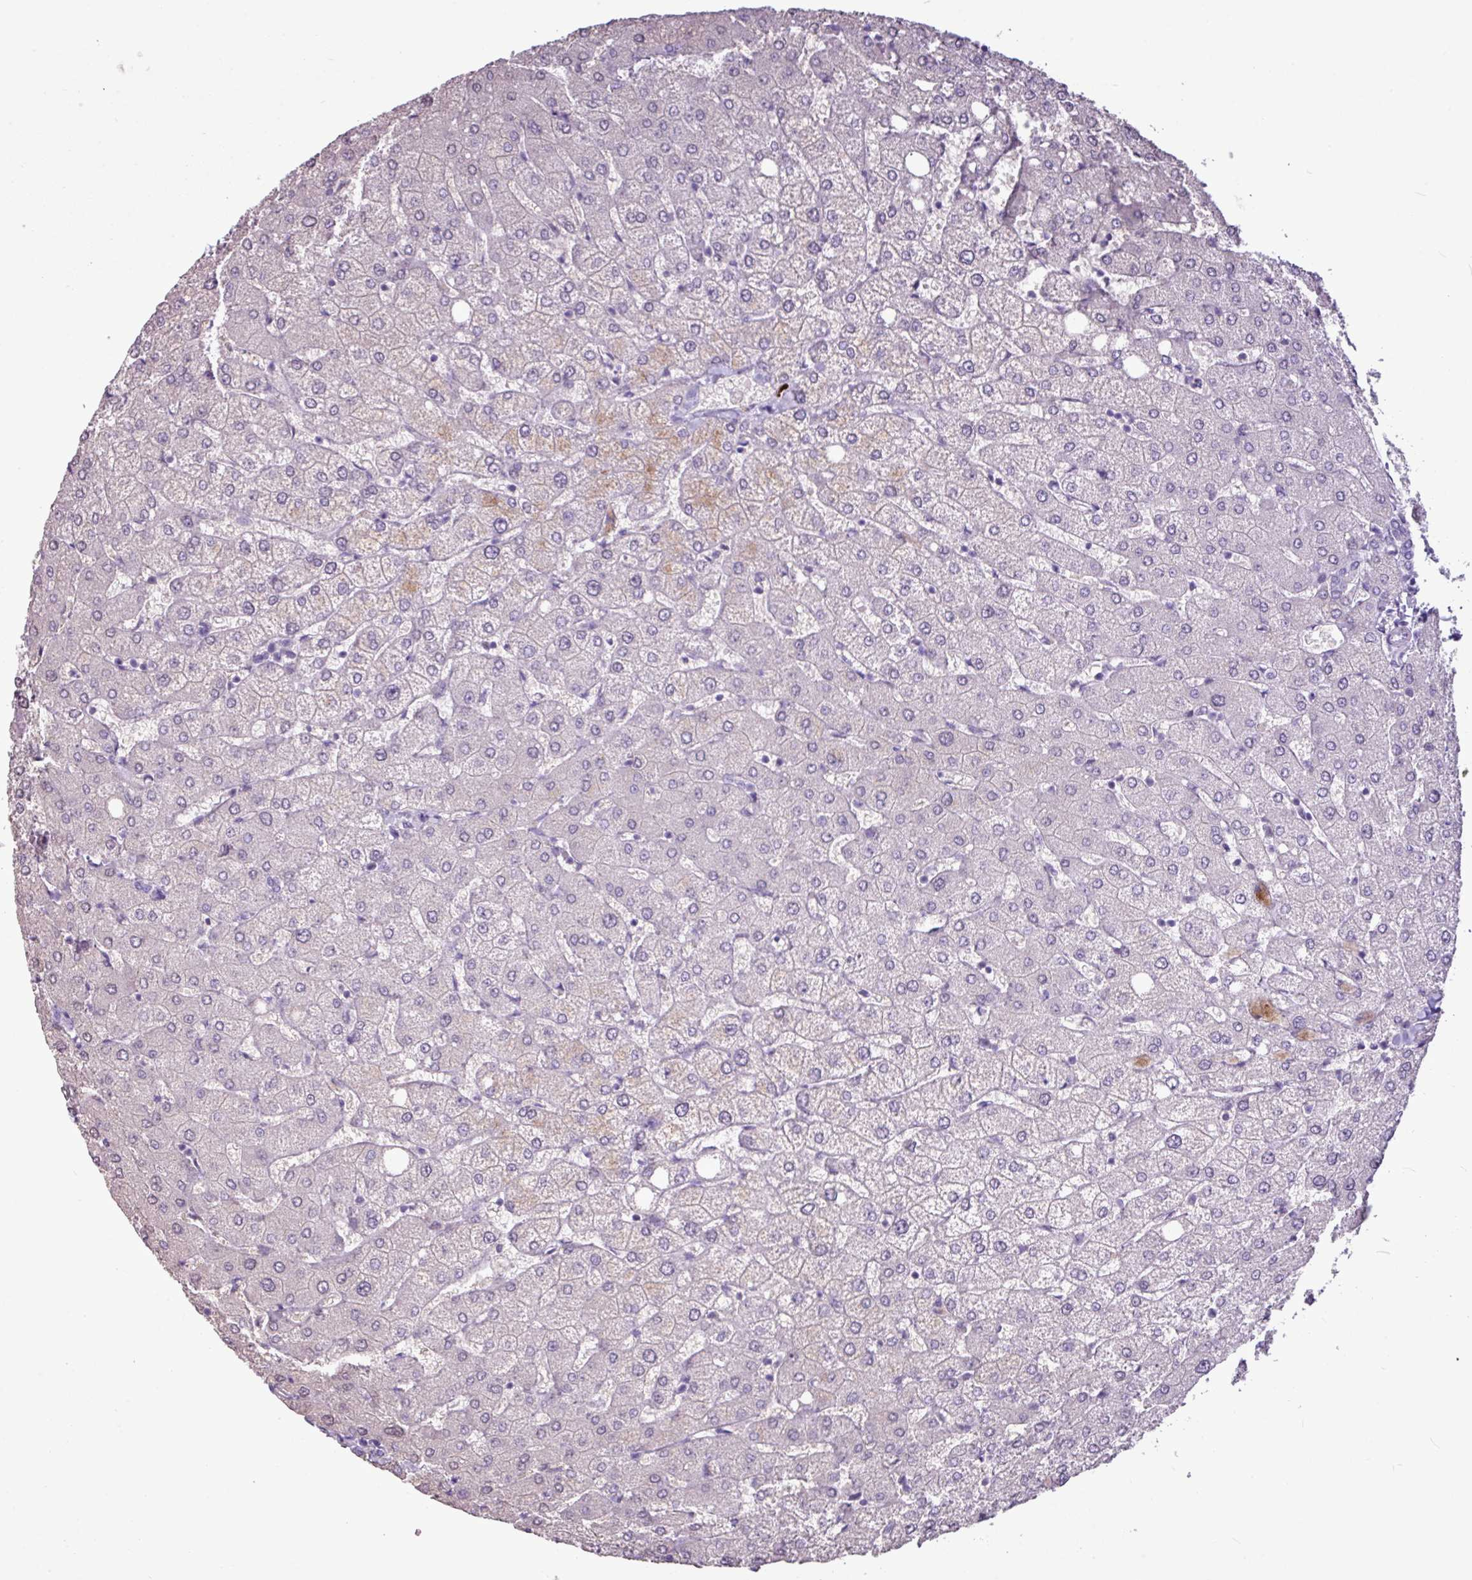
{"staining": {"intensity": "negative", "quantity": "none", "location": "none"}, "tissue": "liver", "cell_type": "Cholangiocytes", "image_type": "normal", "snomed": [{"axis": "morphology", "description": "Normal tissue, NOS"}, {"axis": "topography", "description": "Liver"}], "caption": "This is an immunohistochemistry micrograph of normal liver. There is no staining in cholangiocytes.", "gene": "AMY2A", "patient": {"sex": "female", "age": 54}}